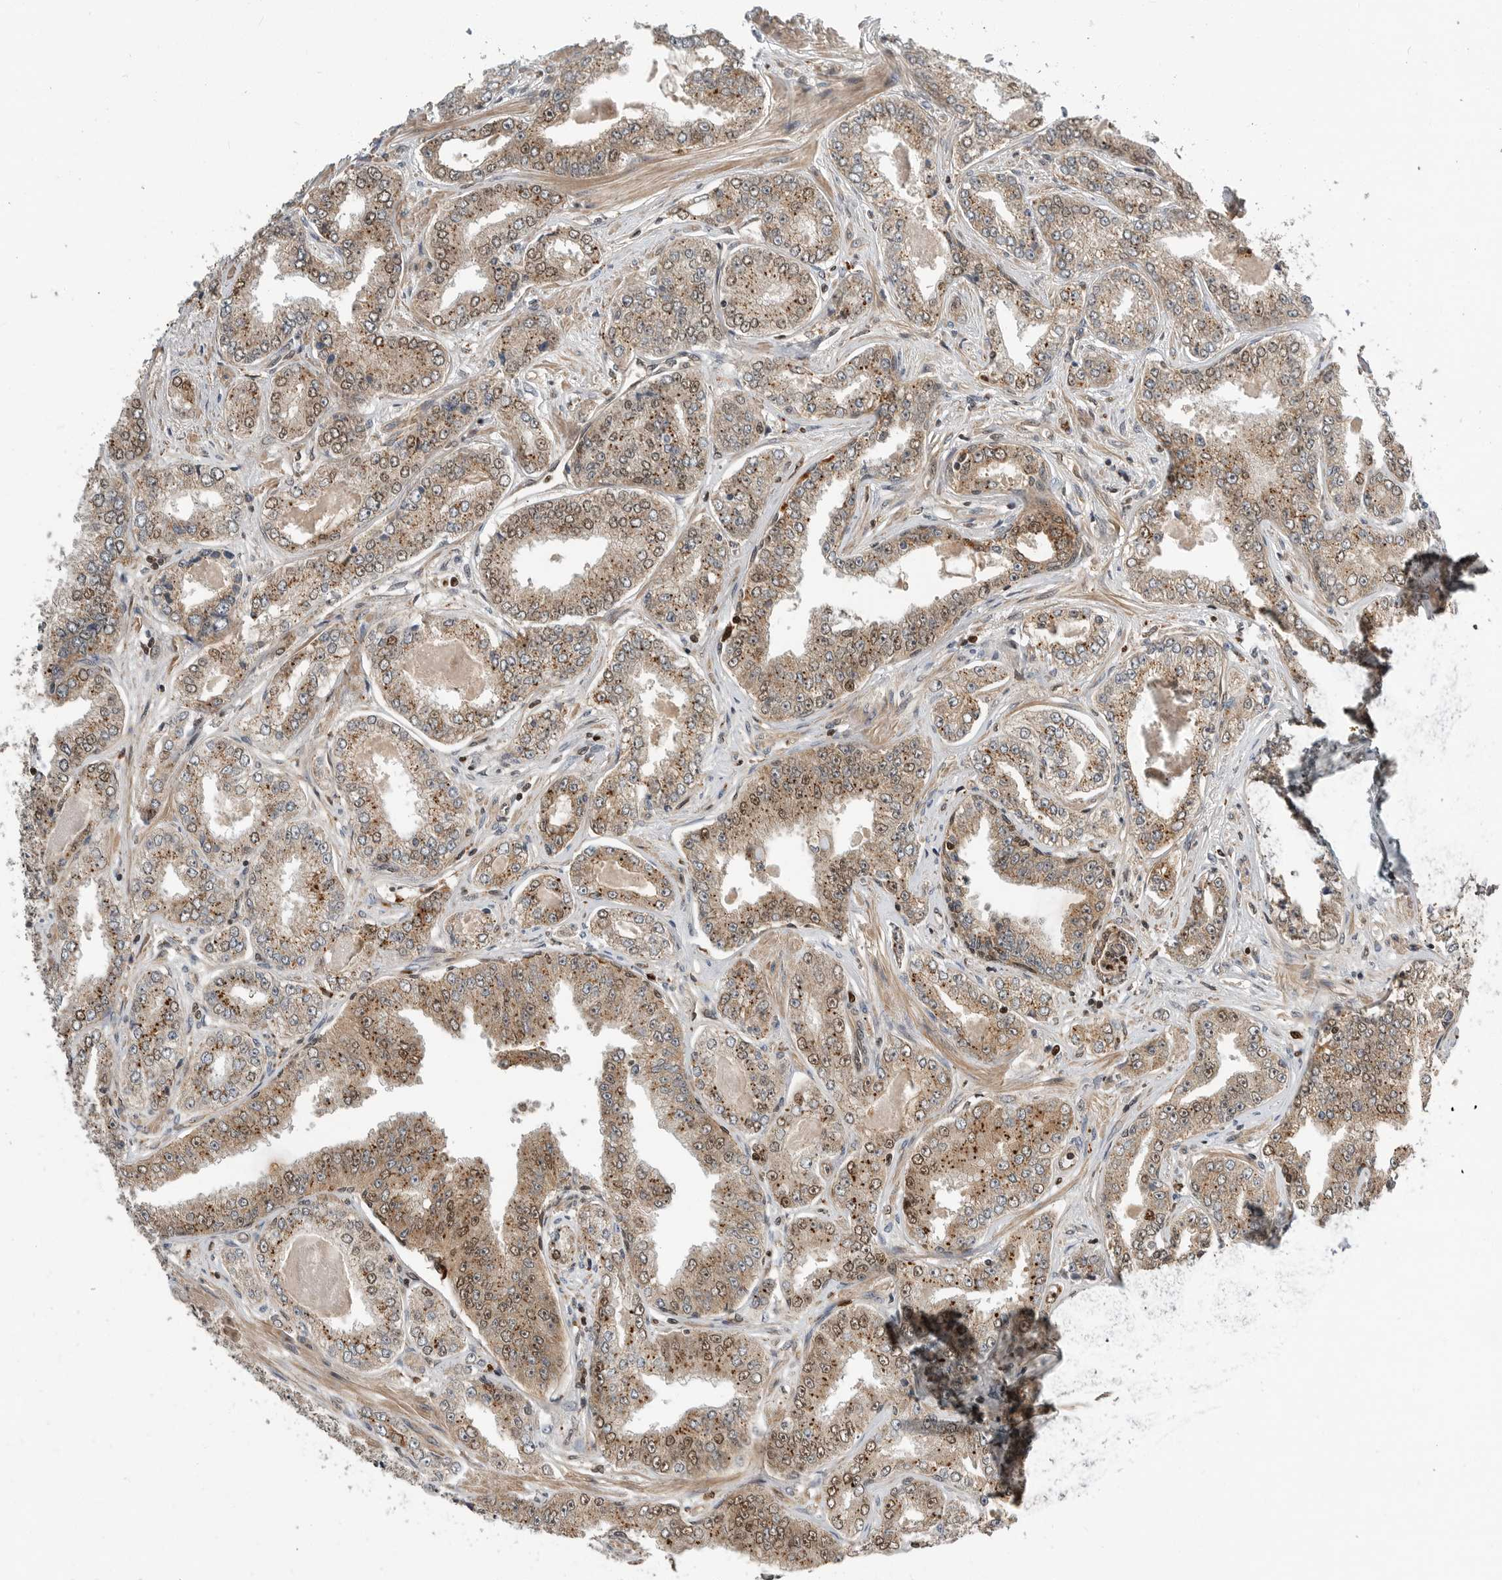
{"staining": {"intensity": "moderate", "quantity": ">75%", "location": "cytoplasmic/membranous,nuclear"}, "tissue": "prostate cancer", "cell_type": "Tumor cells", "image_type": "cancer", "snomed": [{"axis": "morphology", "description": "Adenocarcinoma, High grade"}, {"axis": "topography", "description": "Prostate"}], "caption": "Immunohistochemical staining of human adenocarcinoma (high-grade) (prostate) displays medium levels of moderate cytoplasmic/membranous and nuclear staining in approximately >75% of tumor cells. (DAB (3,3'-diaminobenzidine) IHC with brightfield microscopy, high magnification).", "gene": "STRAP", "patient": {"sex": "male", "age": 71}}